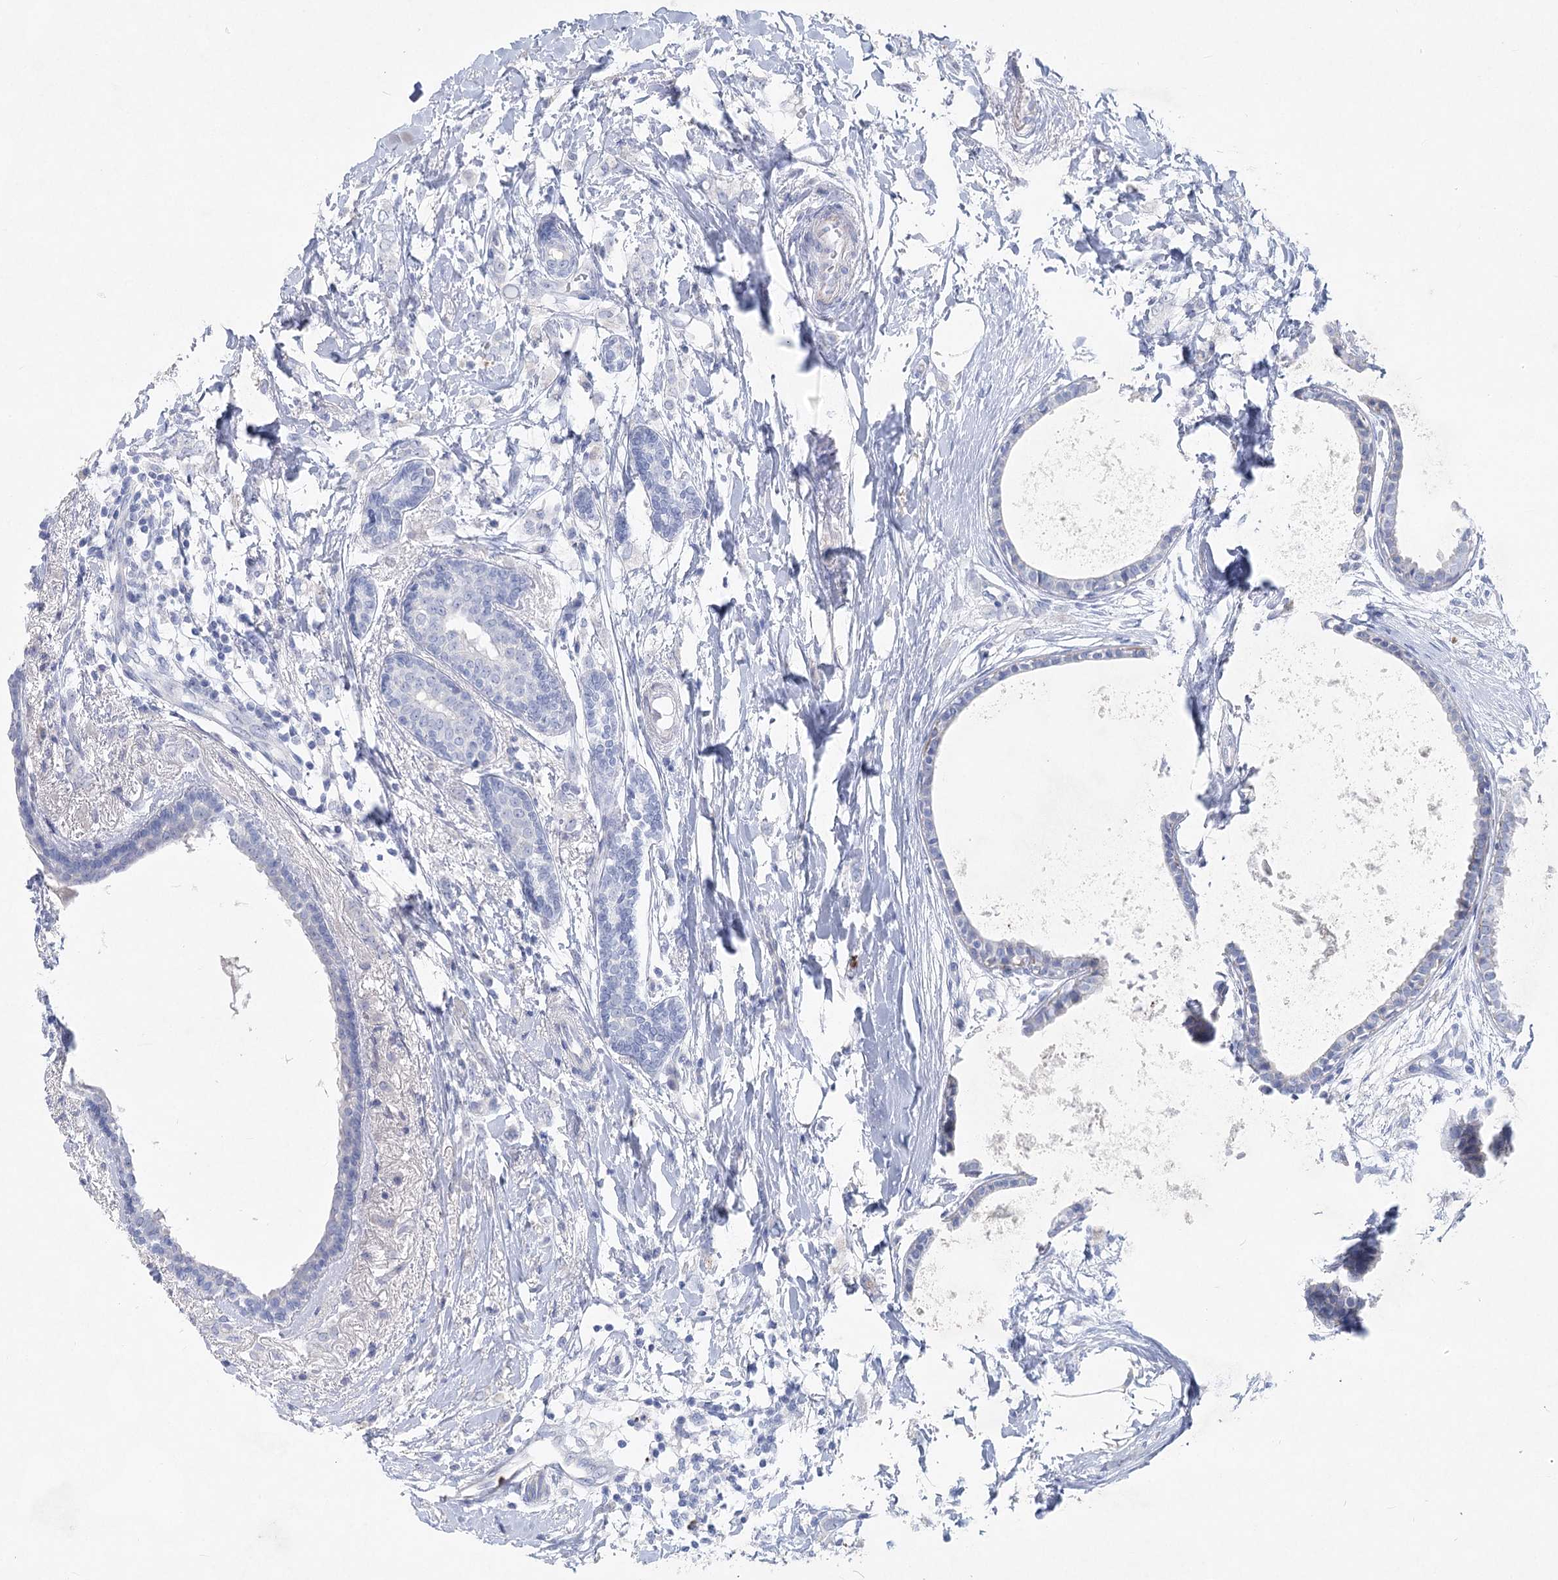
{"staining": {"intensity": "negative", "quantity": "none", "location": "none"}, "tissue": "breast cancer", "cell_type": "Tumor cells", "image_type": "cancer", "snomed": [{"axis": "morphology", "description": "Normal tissue, NOS"}, {"axis": "morphology", "description": "Lobular carcinoma"}, {"axis": "topography", "description": "Breast"}], "caption": "IHC of human lobular carcinoma (breast) demonstrates no expression in tumor cells. Brightfield microscopy of immunohistochemistry stained with DAB (3,3'-diaminobenzidine) (brown) and hematoxylin (blue), captured at high magnification.", "gene": "WDR74", "patient": {"sex": "female", "age": 47}}